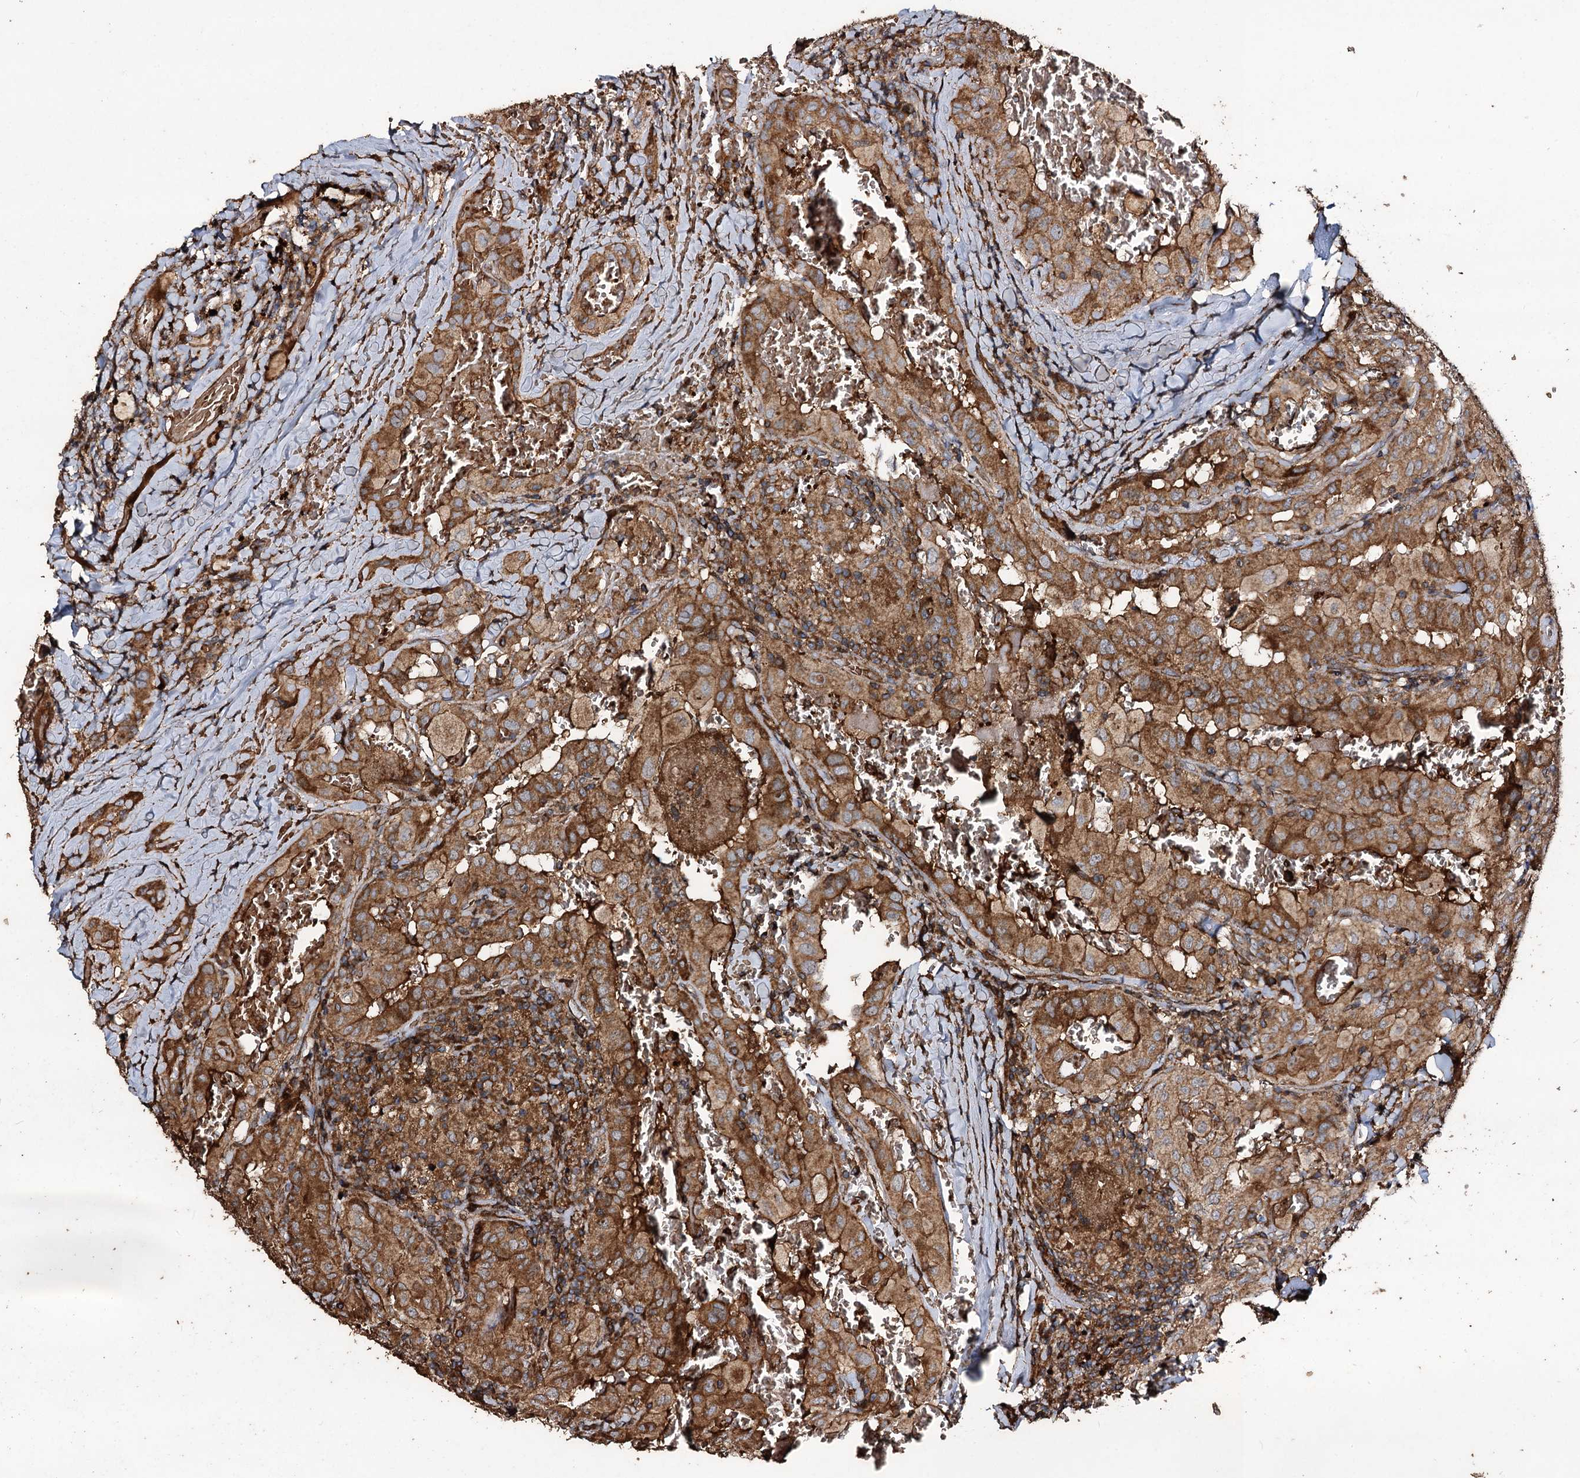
{"staining": {"intensity": "moderate", "quantity": ">75%", "location": "cytoplasmic/membranous"}, "tissue": "thyroid cancer", "cell_type": "Tumor cells", "image_type": "cancer", "snomed": [{"axis": "morphology", "description": "Papillary adenocarcinoma, NOS"}, {"axis": "topography", "description": "Thyroid gland"}], "caption": "This is an image of immunohistochemistry staining of thyroid cancer (papillary adenocarcinoma), which shows moderate staining in the cytoplasmic/membranous of tumor cells.", "gene": "NOTCH2NLA", "patient": {"sex": "female", "age": 72}}